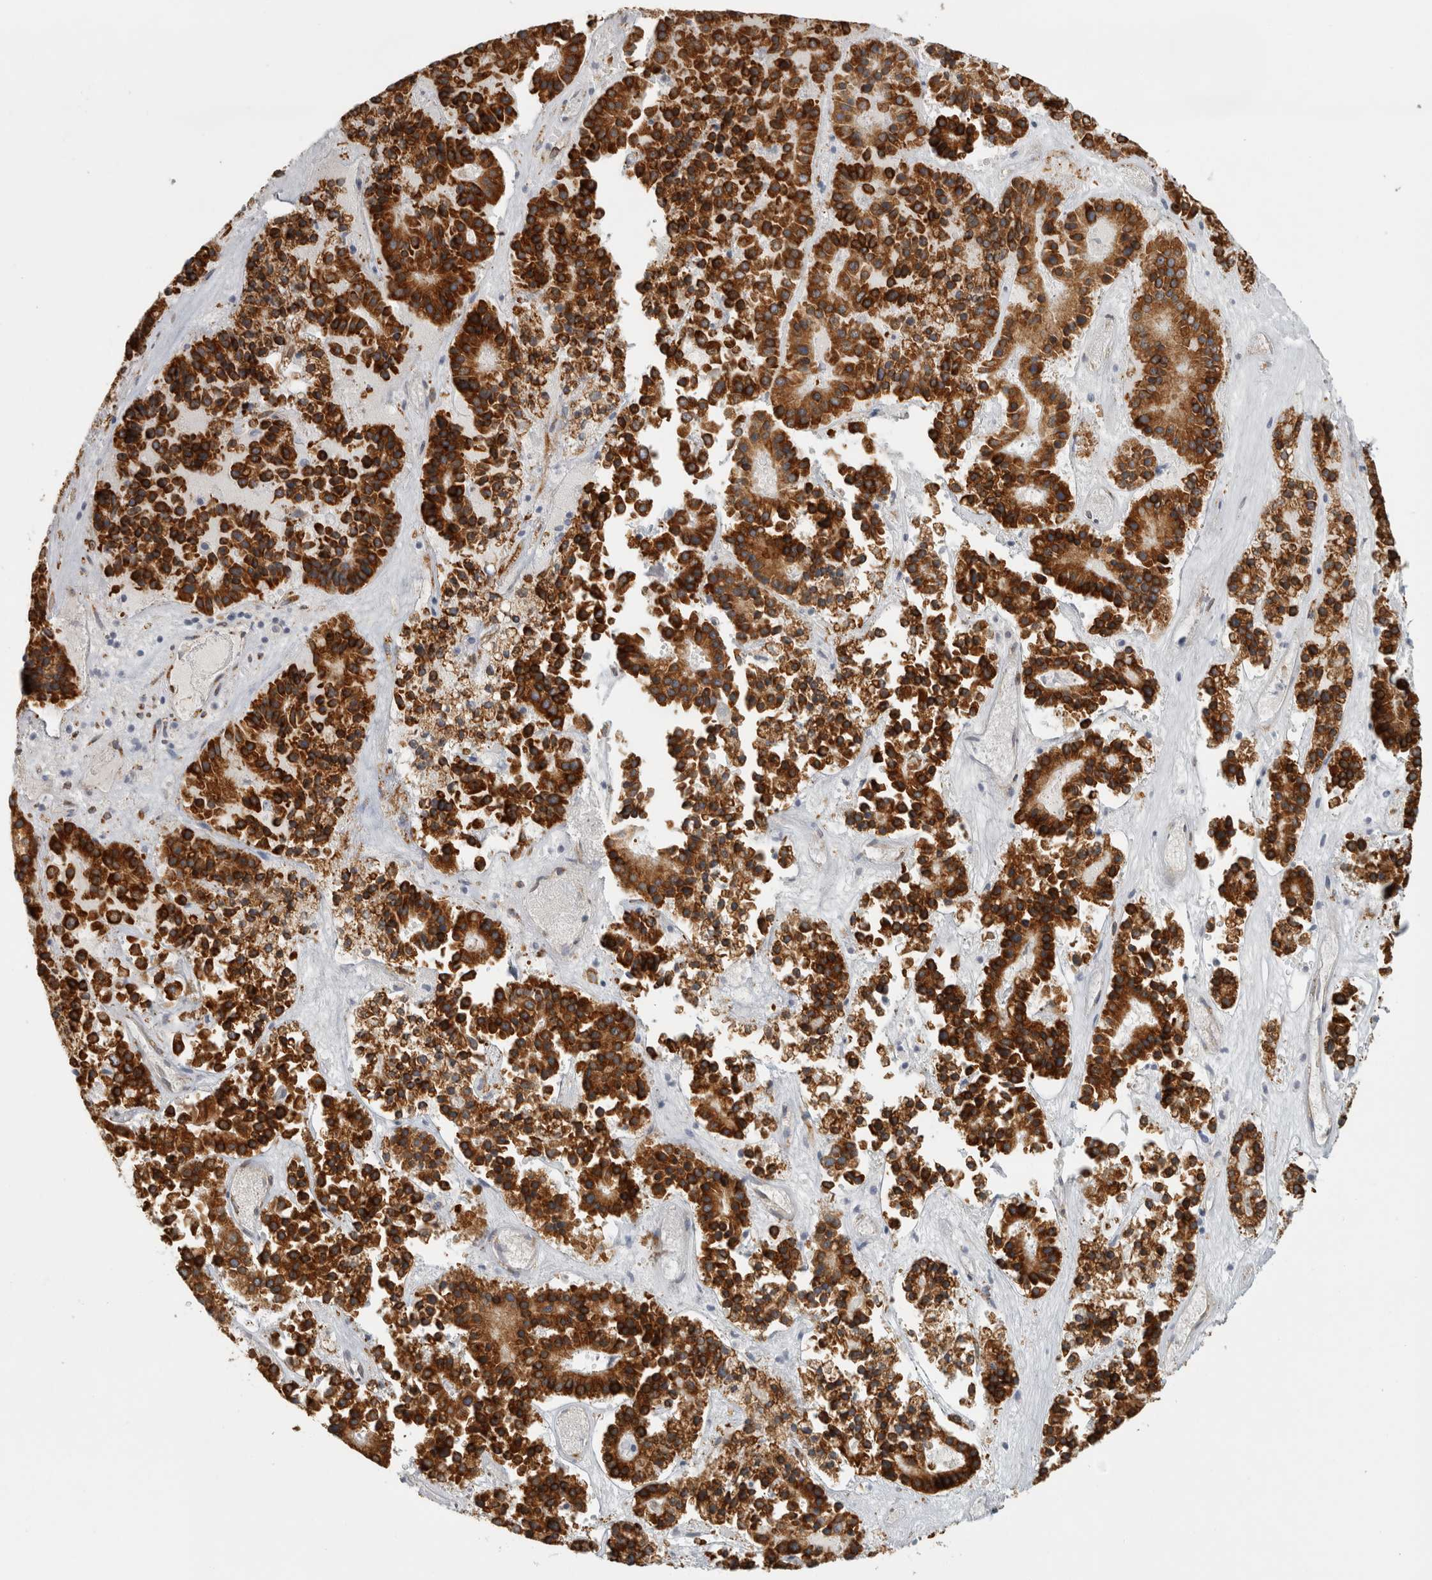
{"staining": {"intensity": "strong", "quantity": ">75%", "location": "cytoplasmic/membranous"}, "tissue": "pancreatic cancer", "cell_type": "Tumor cells", "image_type": "cancer", "snomed": [{"axis": "morphology", "description": "Adenocarcinoma, NOS"}, {"axis": "topography", "description": "Pancreas"}], "caption": "Immunohistochemical staining of pancreatic cancer demonstrates high levels of strong cytoplasmic/membranous protein positivity in approximately >75% of tumor cells.", "gene": "OSTN", "patient": {"sex": "male", "age": 50}}